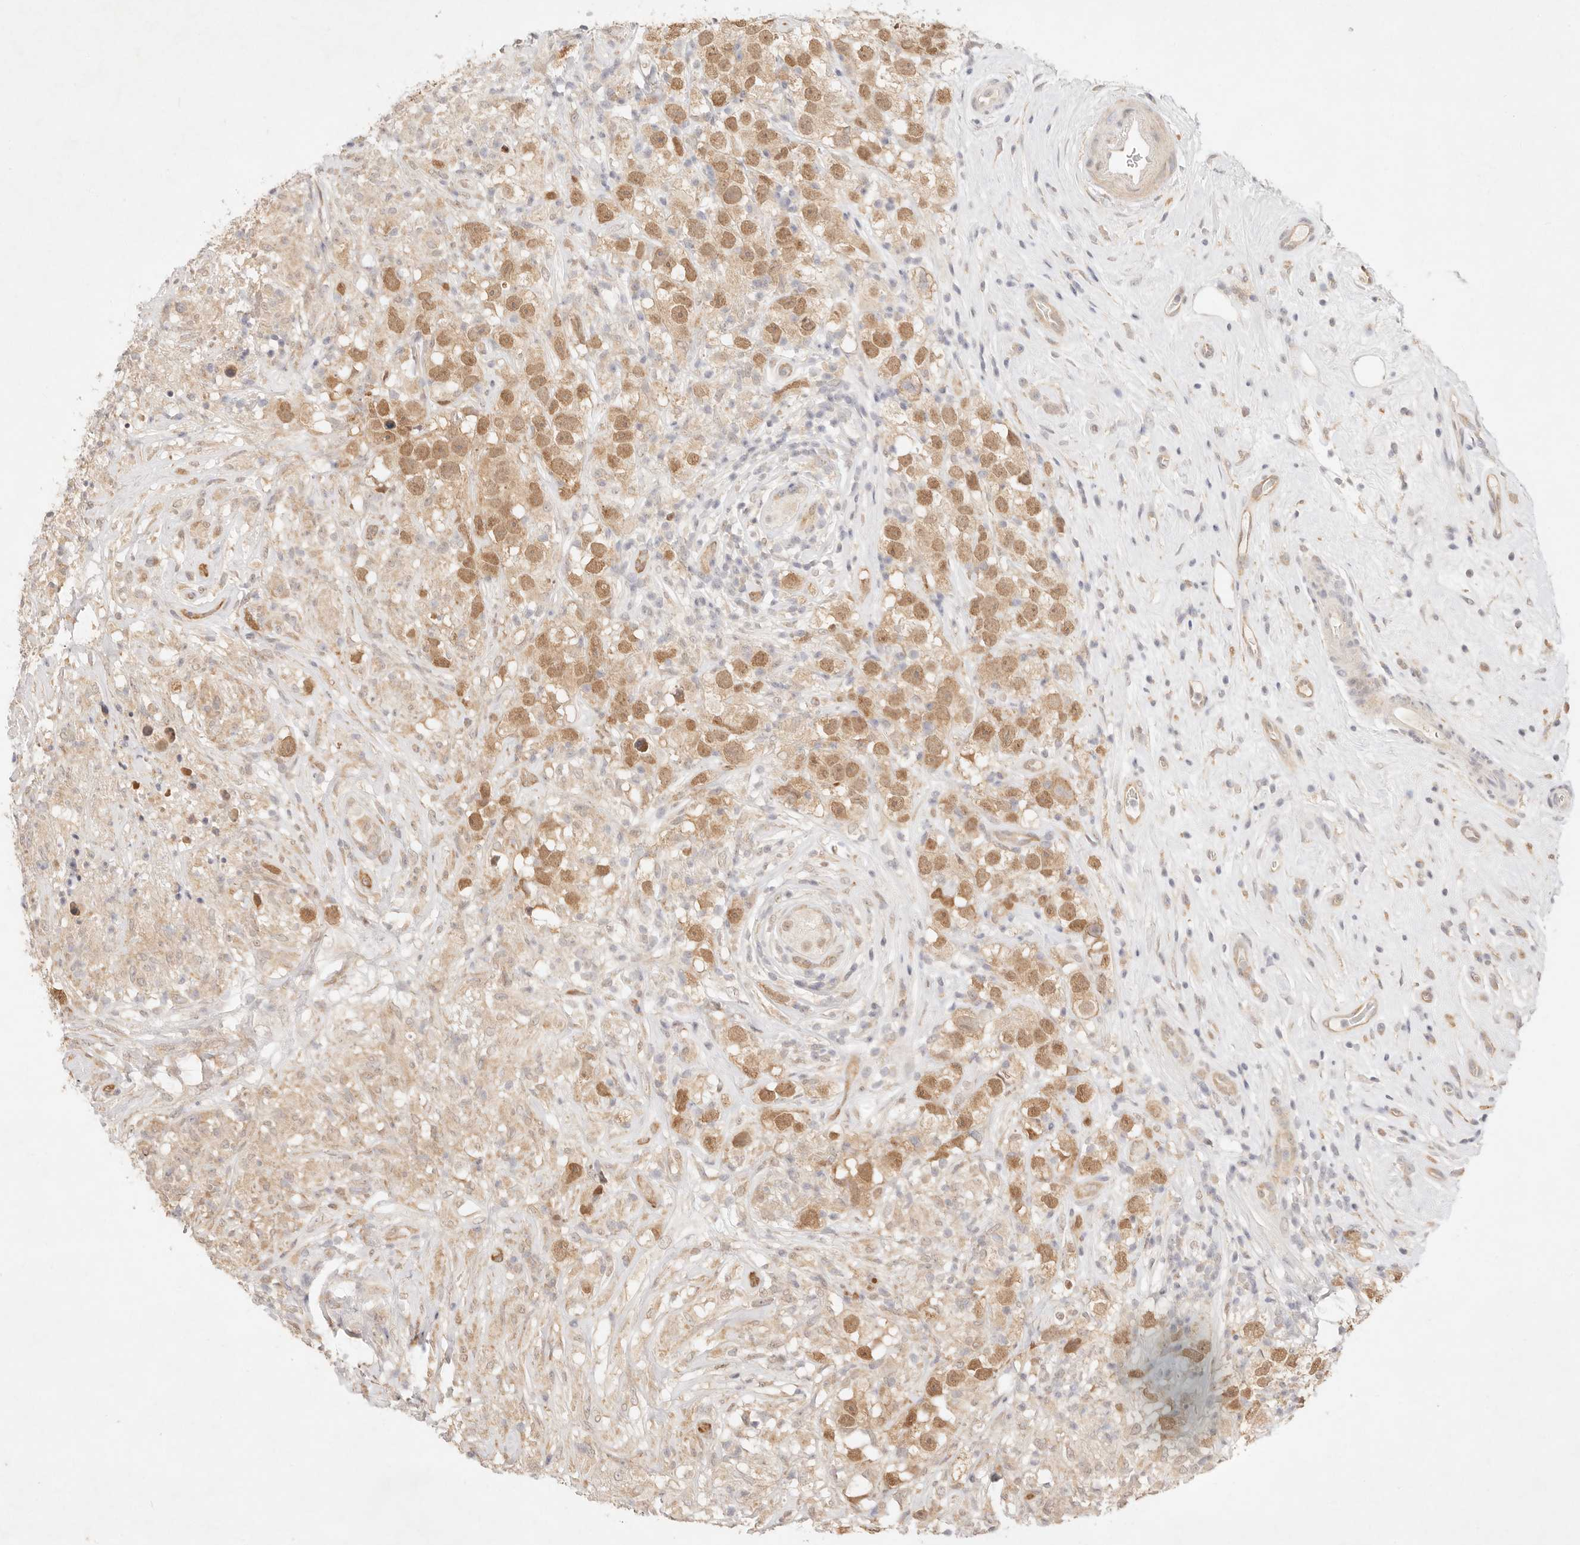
{"staining": {"intensity": "moderate", "quantity": ">75%", "location": "nuclear"}, "tissue": "testis cancer", "cell_type": "Tumor cells", "image_type": "cancer", "snomed": [{"axis": "morphology", "description": "Seminoma, NOS"}, {"axis": "topography", "description": "Testis"}], "caption": "Protein staining of testis cancer (seminoma) tissue shows moderate nuclear staining in approximately >75% of tumor cells.", "gene": "GPR156", "patient": {"sex": "male", "age": 49}}